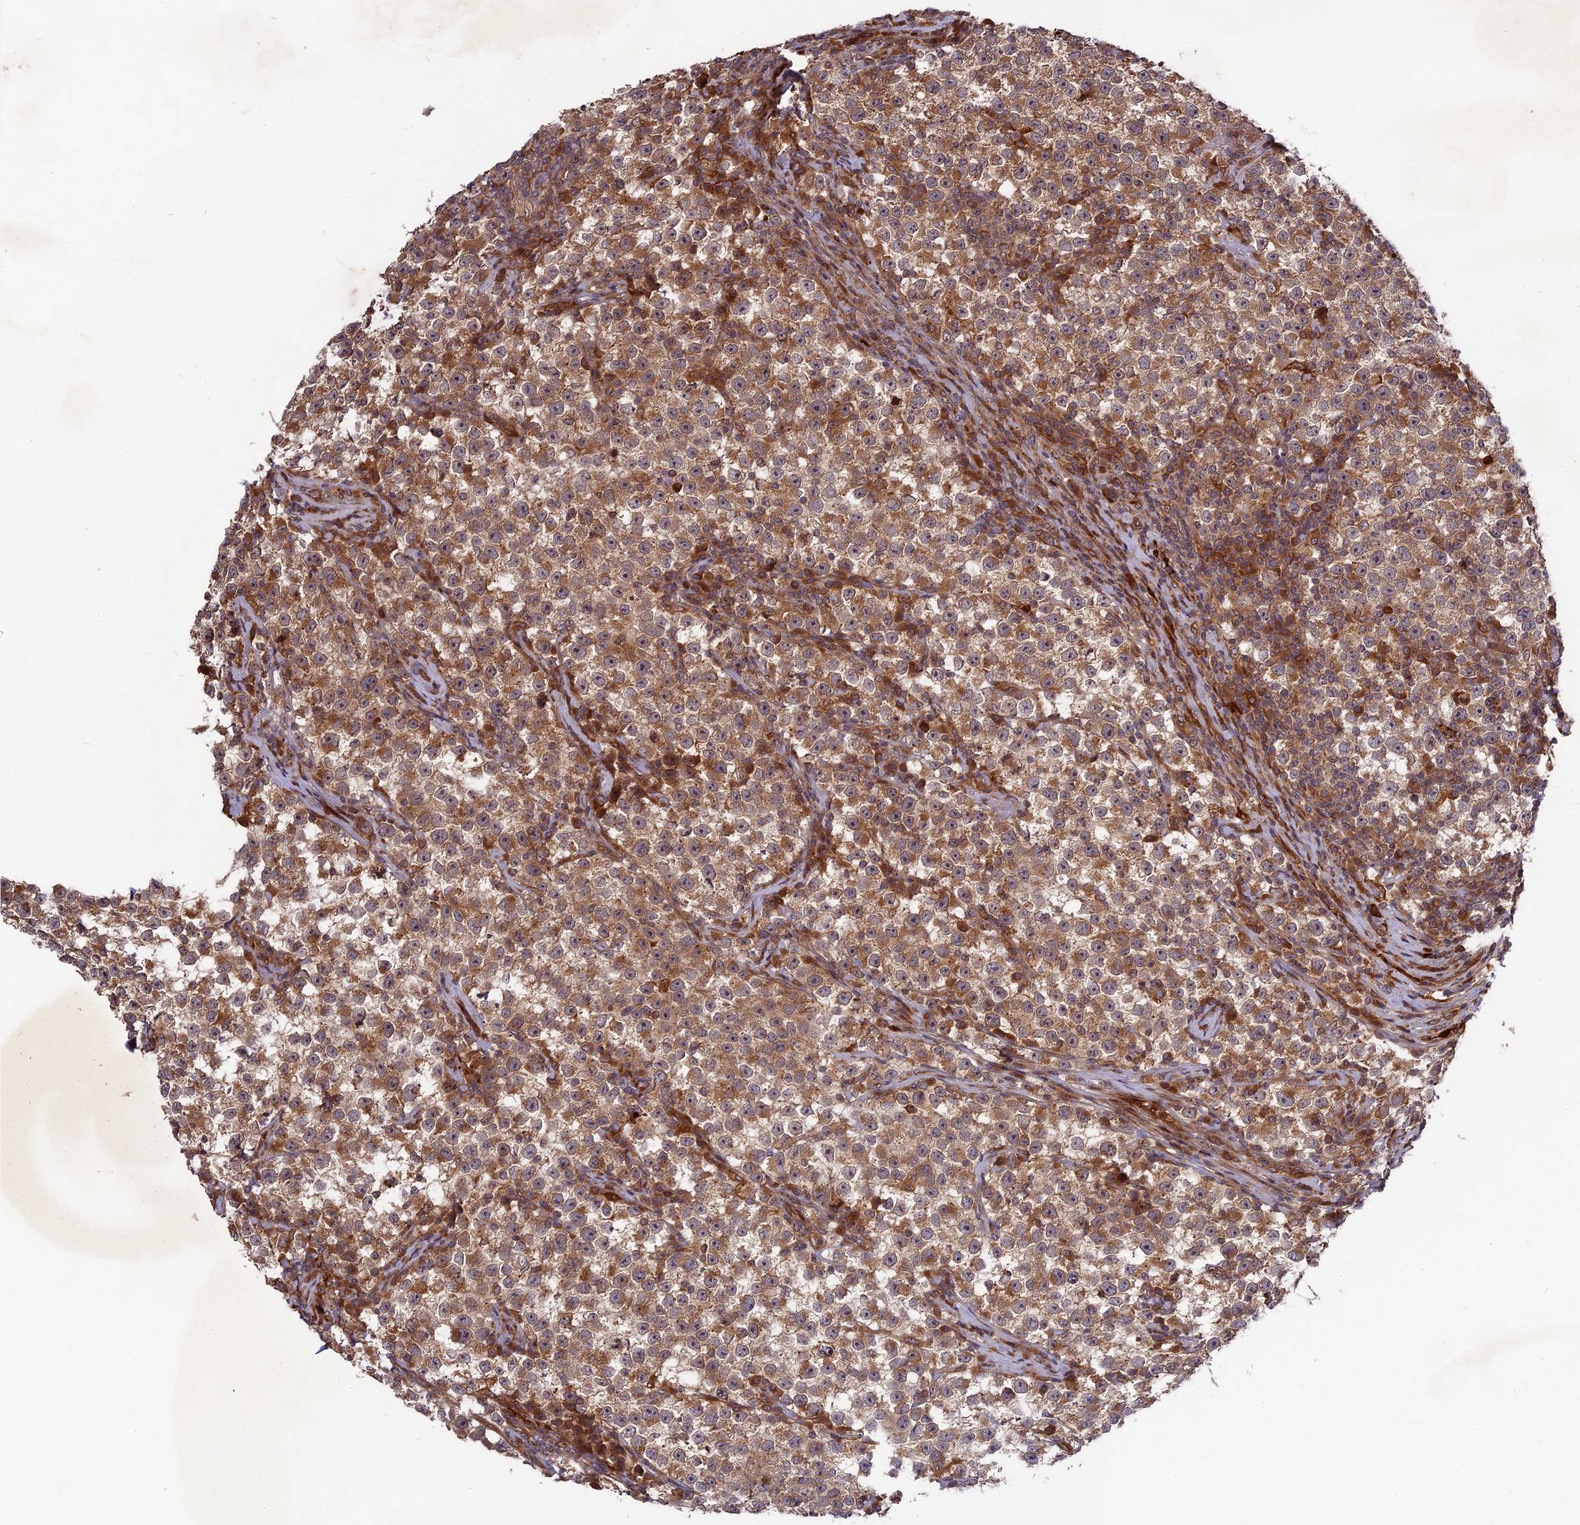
{"staining": {"intensity": "moderate", "quantity": ">75%", "location": "cytoplasmic/membranous"}, "tissue": "testis cancer", "cell_type": "Tumor cells", "image_type": "cancer", "snomed": [{"axis": "morphology", "description": "Seminoma, NOS"}, {"axis": "topography", "description": "Testis"}], "caption": "Testis cancer (seminoma) was stained to show a protein in brown. There is medium levels of moderate cytoplasmic/membranous expression in about >75% of tumor cells. (DAB IHC with brightfield microscopy, high magnification).", "gene": "TMUB2", "patient": {"sex": "male", "age": 22}}